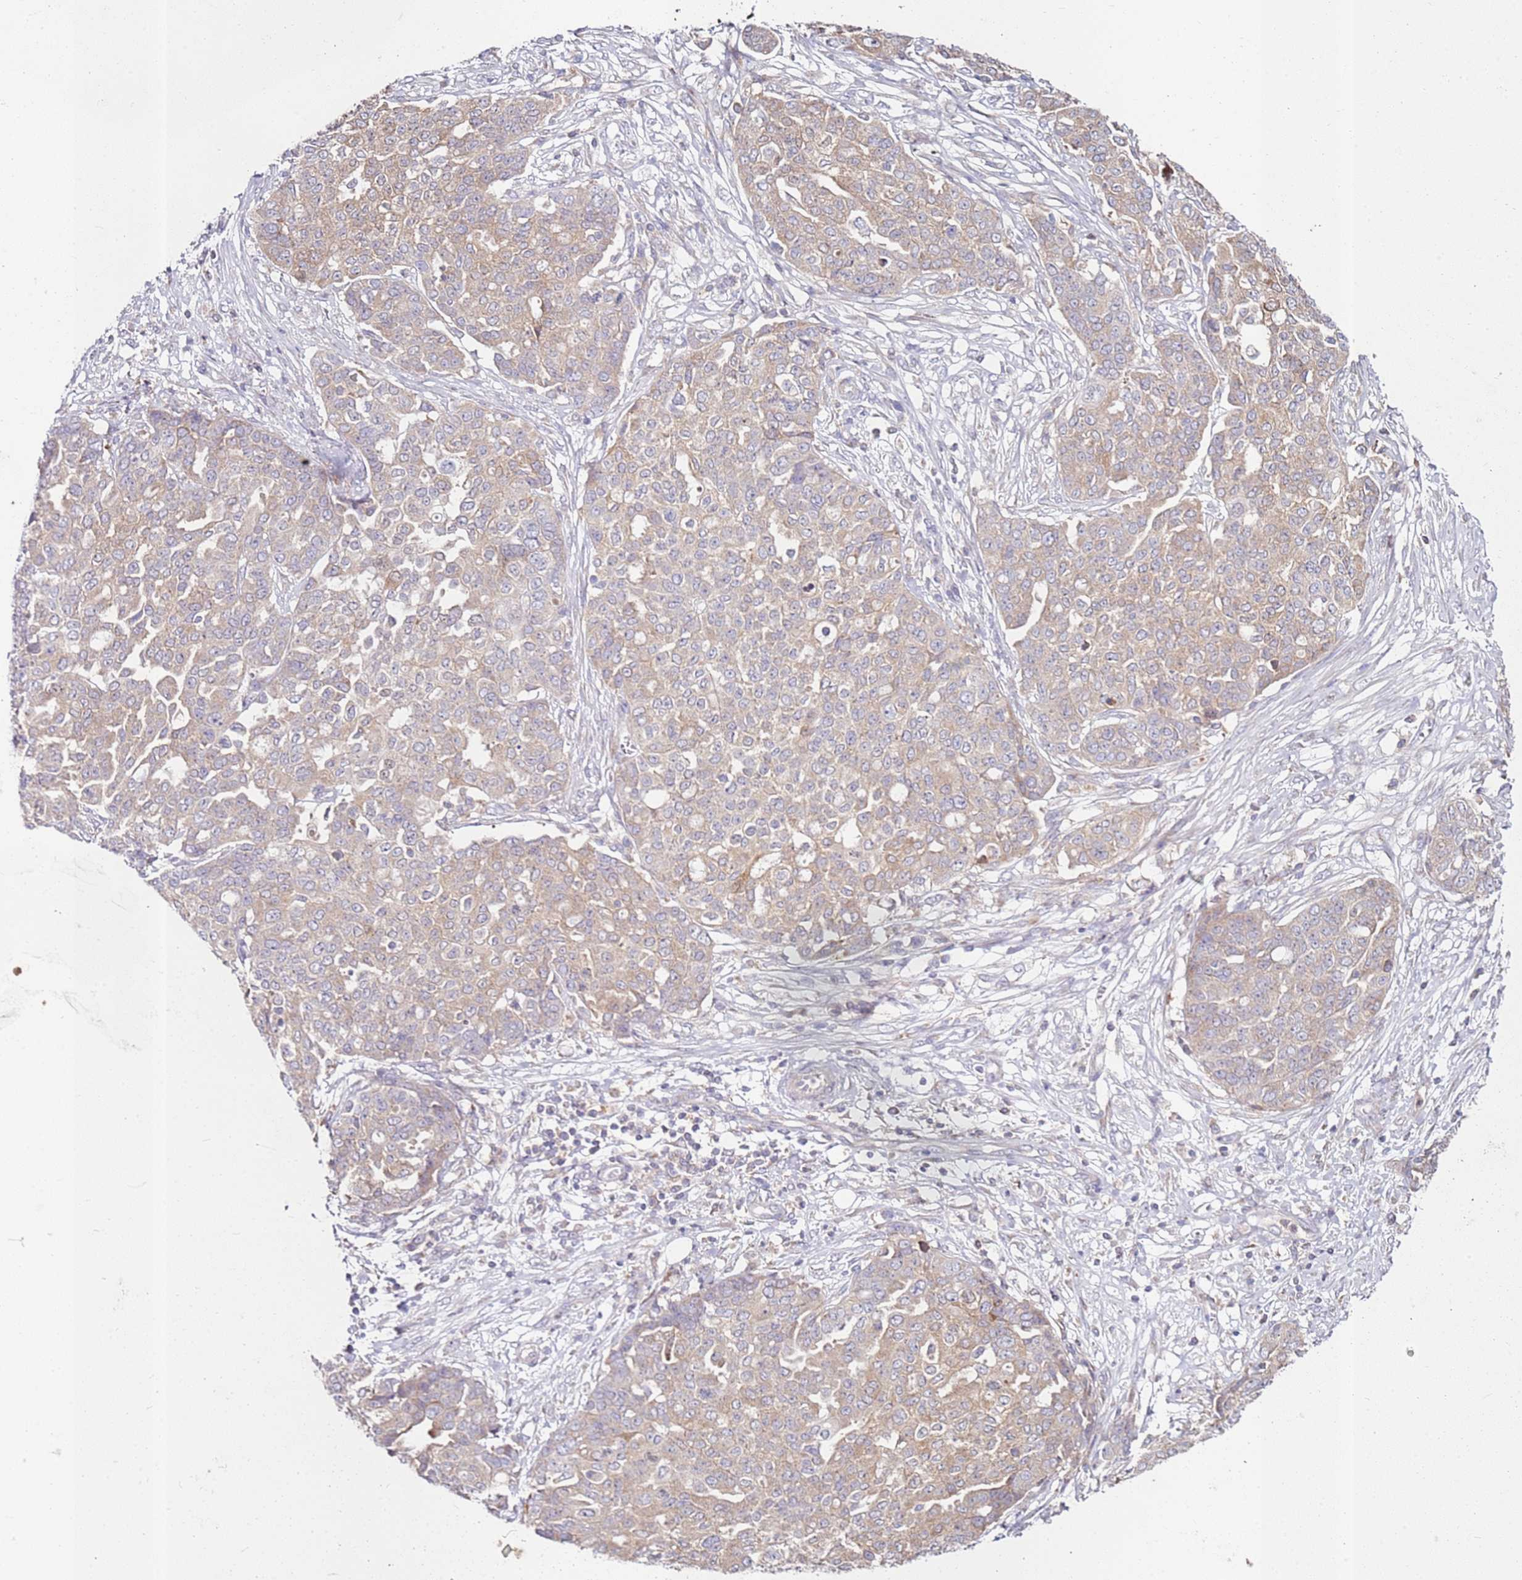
{"staining": {"intensity": "weak", "quantity": ">75%", "location": "cytoplasmic/membranous"}, "tissue": "ovarian cancer", "cell_type": "Tumor cells", "image_type": "cancer", "snomed": [{"axis": "morphology", "description": "Cystadenocarcinoma, serous, NOS"}, {"axis": "topography", "description": "Soft tissue"}, {"axis": "topography", "description": "Ovary"}], "caption": "Ovarian cancer stained for a protein demonstrates weak cytoplasmic/membranous positivity in tumor cells. (DAB (3,3'-diaminobenzidine) IHC, brown staining for protein, blue staining for nuclei).", "gene": "CNOT9", "patient": {"sex": "female", "age": 57}}